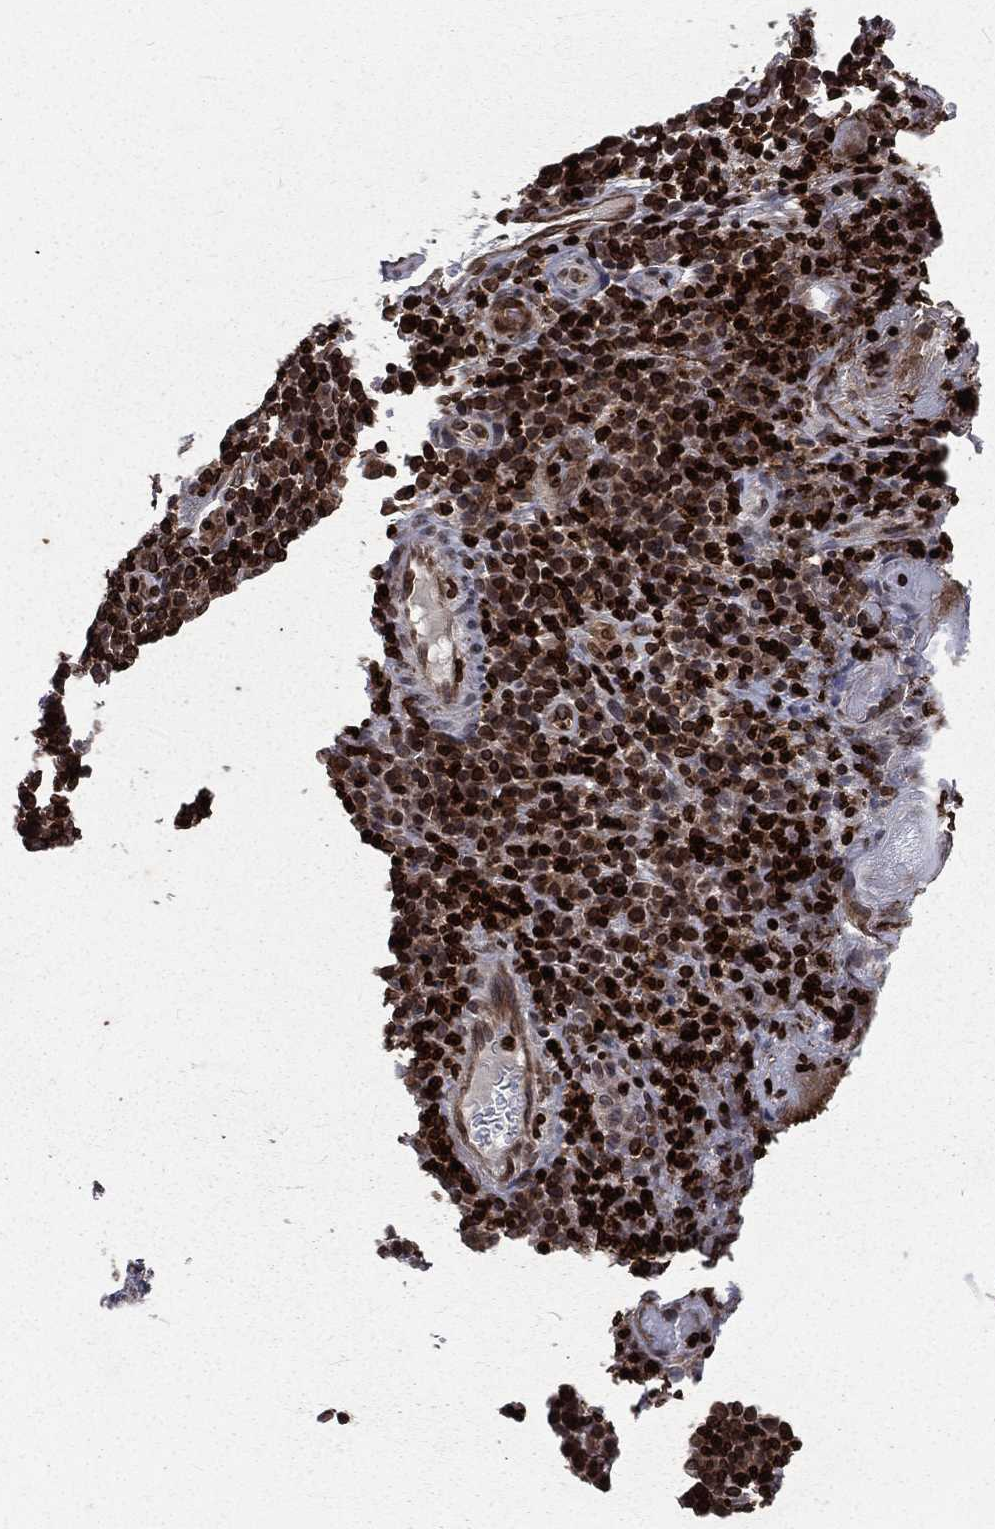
{"staining": {"intensity": "moderate", "quantity": ">75%", "location": "cytoplasmic/membranous,nuclear"}, "tissue": "skin cancer", "cell_type": "Tumor cells", "image_type": "cancer", "snomed": [{"axis": "morphology", "description": "Squamous cell carcinoma, NOS"}, {"axis": "topography", "description": "Skin"}, {"axis": "topography", "description": "Anal"}], "caption": "Skin cancer stained with immunohistochemistry (IHC) reveals moderate cytoplasmic/membranous and nuclear expression in about >75% of tumor cells. Using DAB (brown) and hematoxylin (blue) stains, captured at high magnification using brightfield microscopy.", "gene": "LBR", "patient": {"sex": "female", "age": 51}}